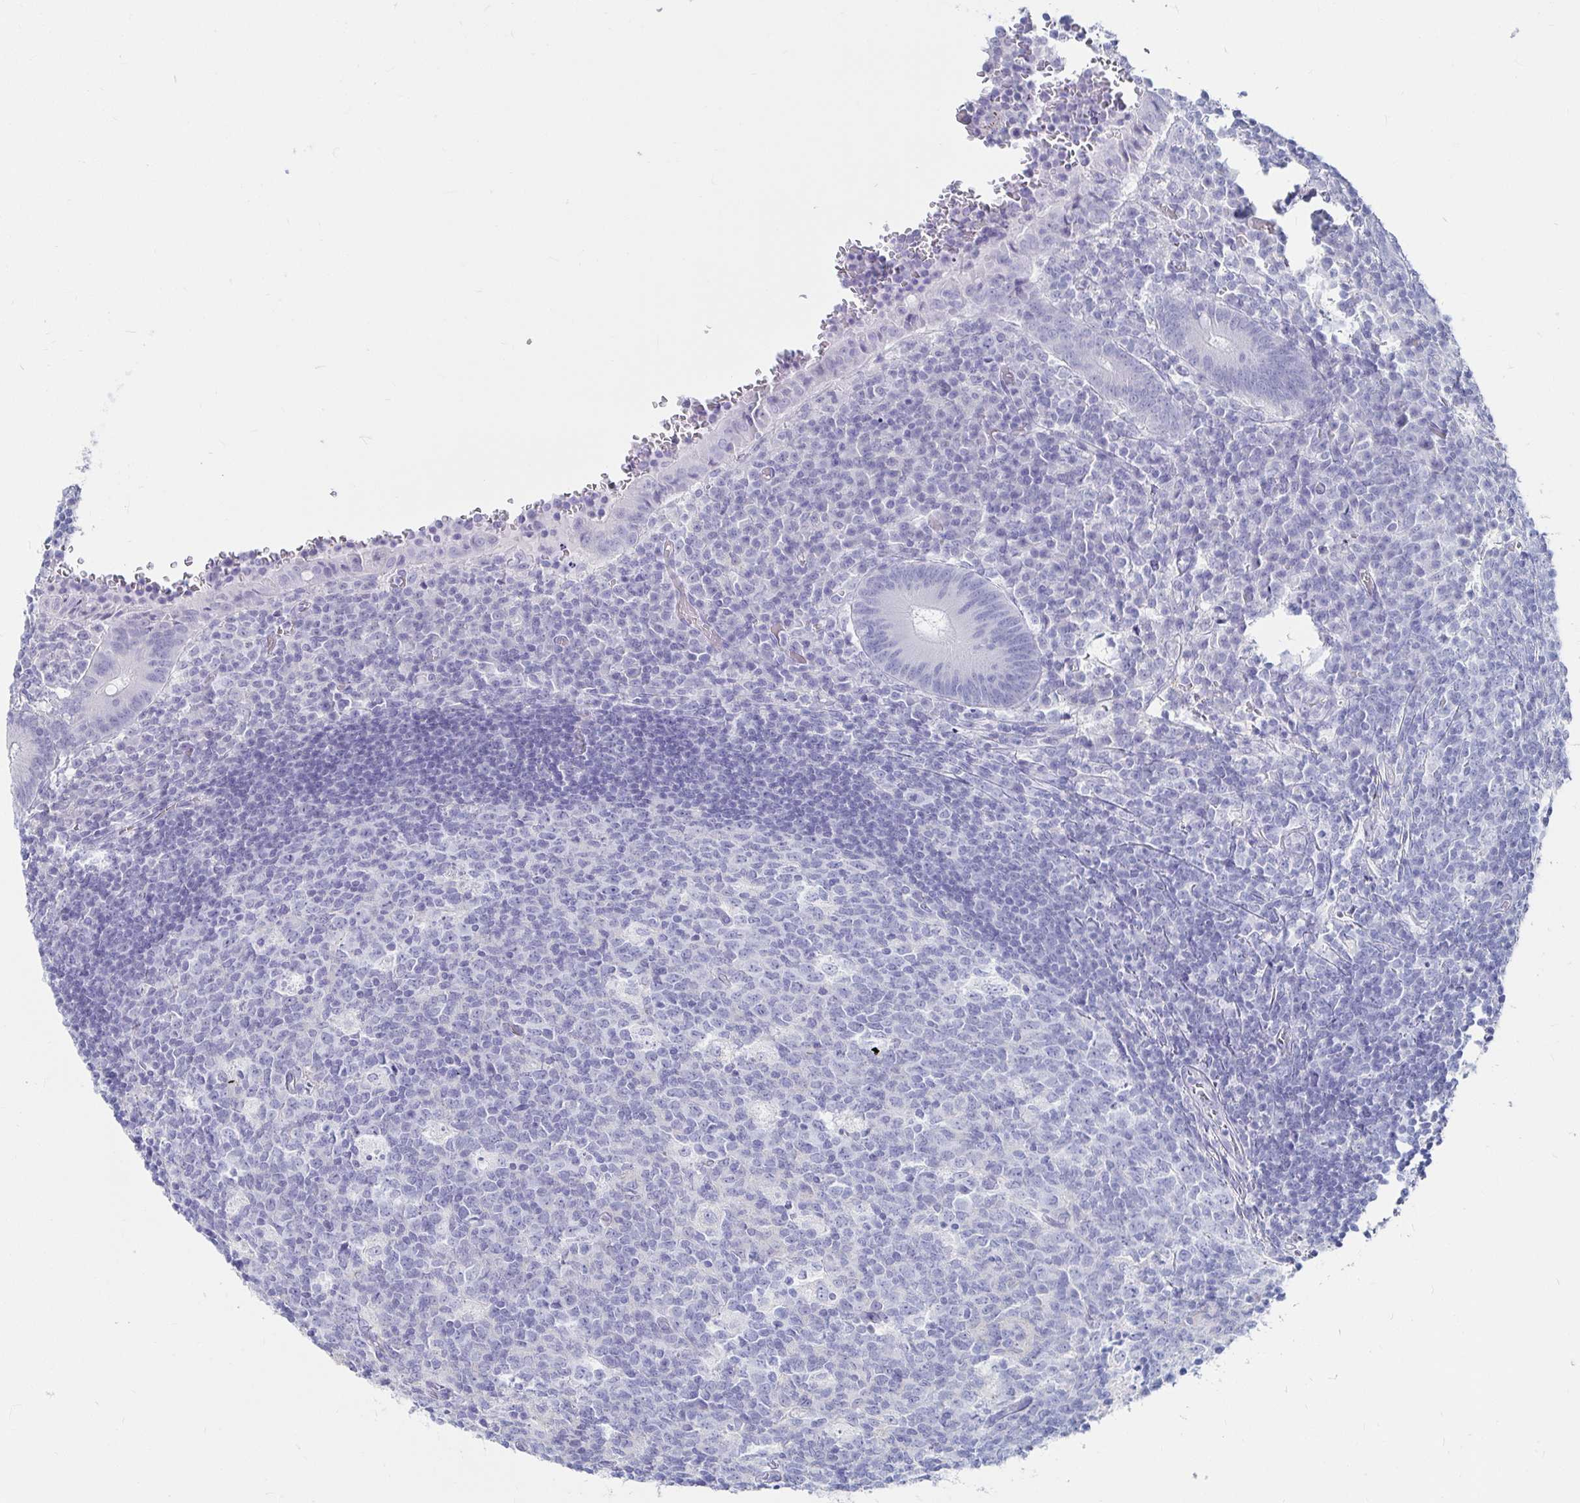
{"staining": {"intensity": "negative", "quantity": "none", "location": "none"}, "tissue": "appendix", "cell_type": "Glandular cells", "image_type": "normal", "snomed": [{"axis": "morphology", "description": "Normal tissue, NOS"}, {"axis": "topography", "description": "Appendix"}], "caption": "IHC of normal appendix exhibits no positivity in glandular cells. (DAB IHC, high magnification).", "gene": "CA9", "patient": {"sex": "male", "age": 18}}